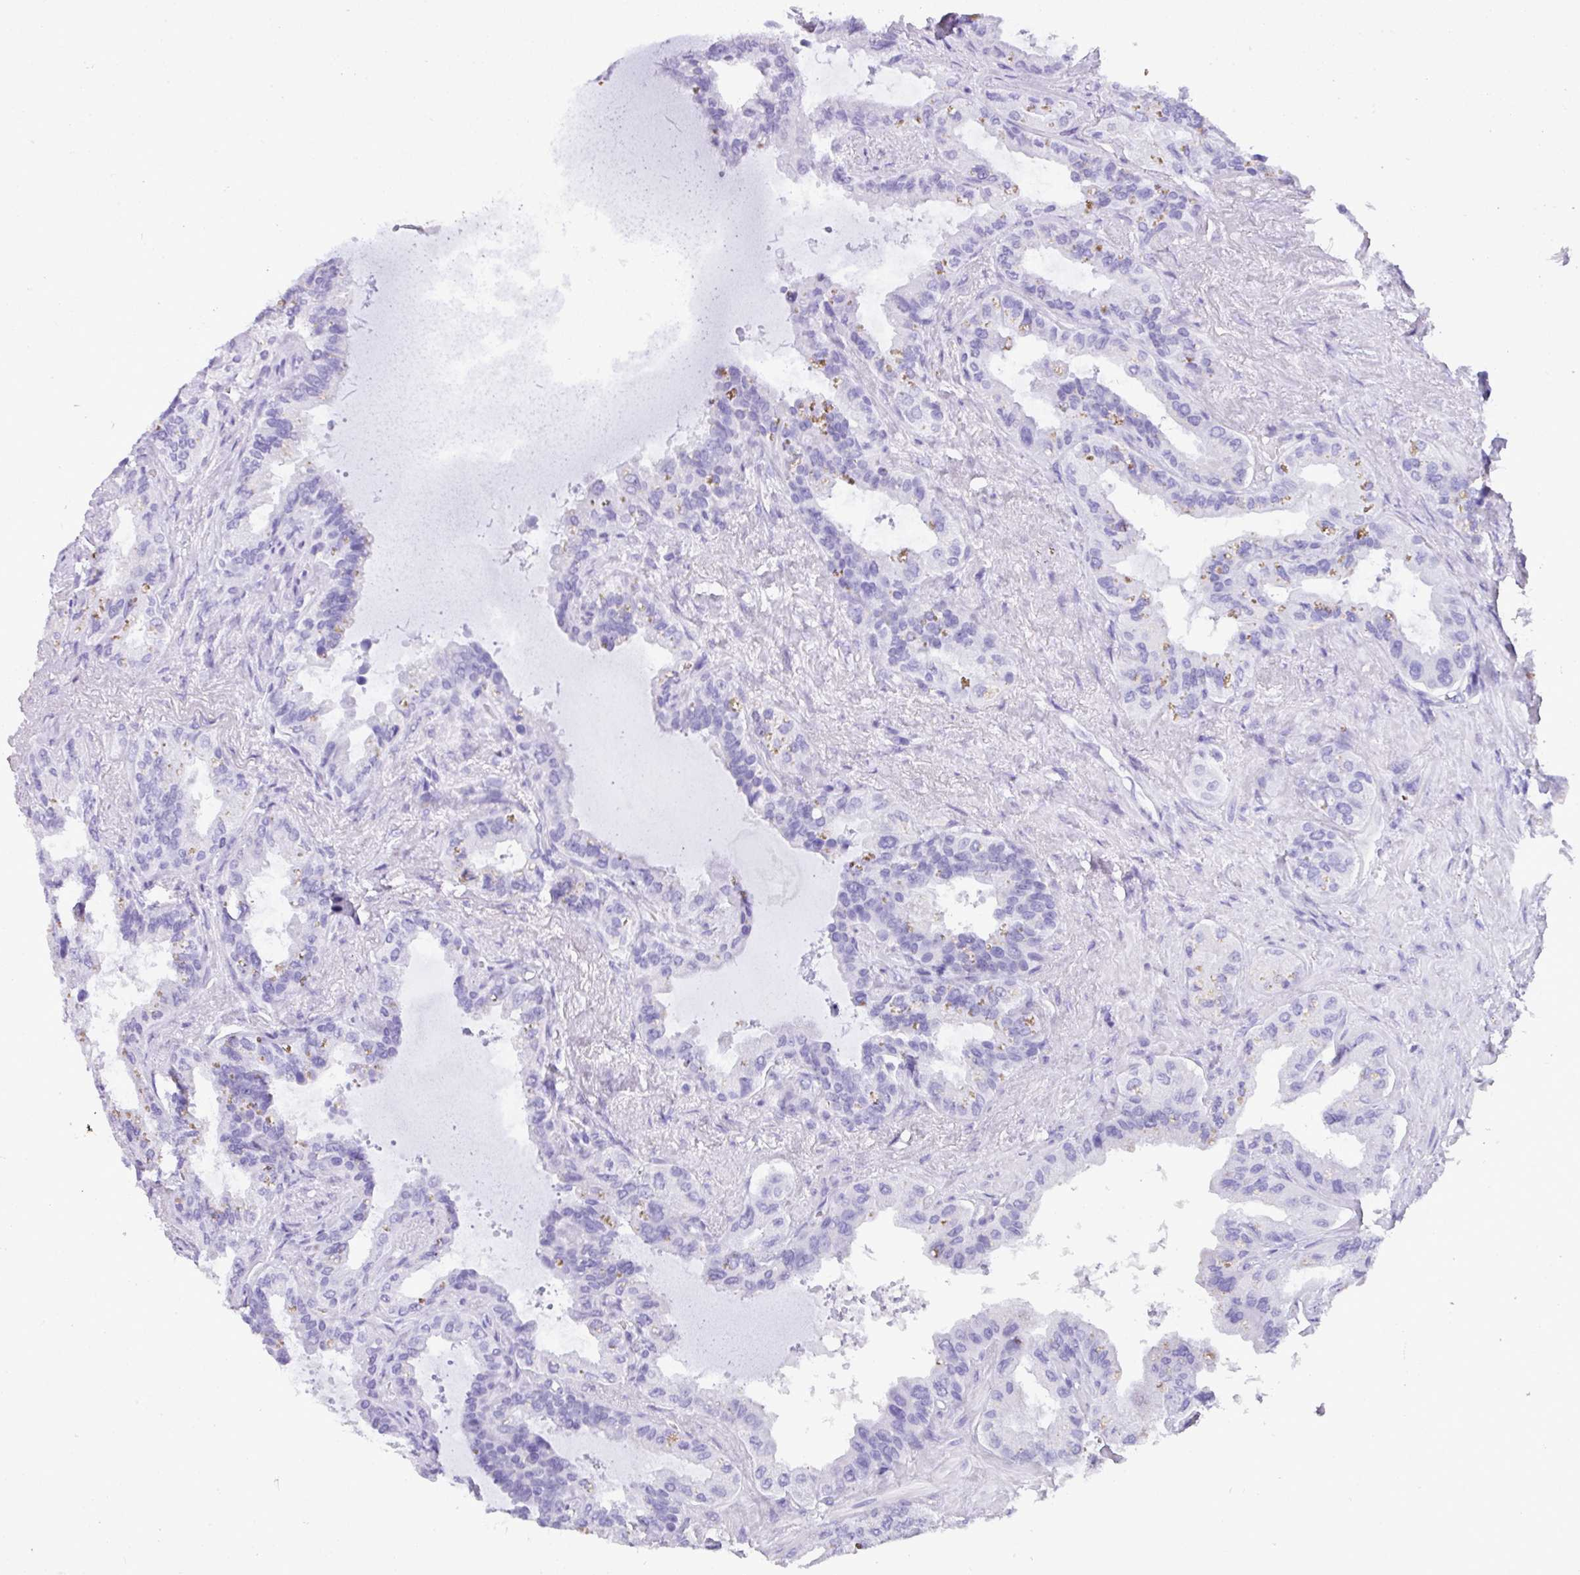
{"staining": {"intensity": "negative", "quantity": "none", "location": "none"}, "tissue": "seminal vesicle", "cell_type": "Glandular cells", "image_type": "normal", "snomed": [{"axis": "morphology", "description": "Normal tissue, NOS"}, {"axis": "topography", "description": "Seminal veicle"}, {"axis": "topography", "description": "Peripheral nerve tissue"}], "caption": "Normal seminal vesicle was stained to show a protein in brown. There is no significant staining in glandular cells.", "gene": "MUC21", "patient": {"sex": "male", "age": 76}}